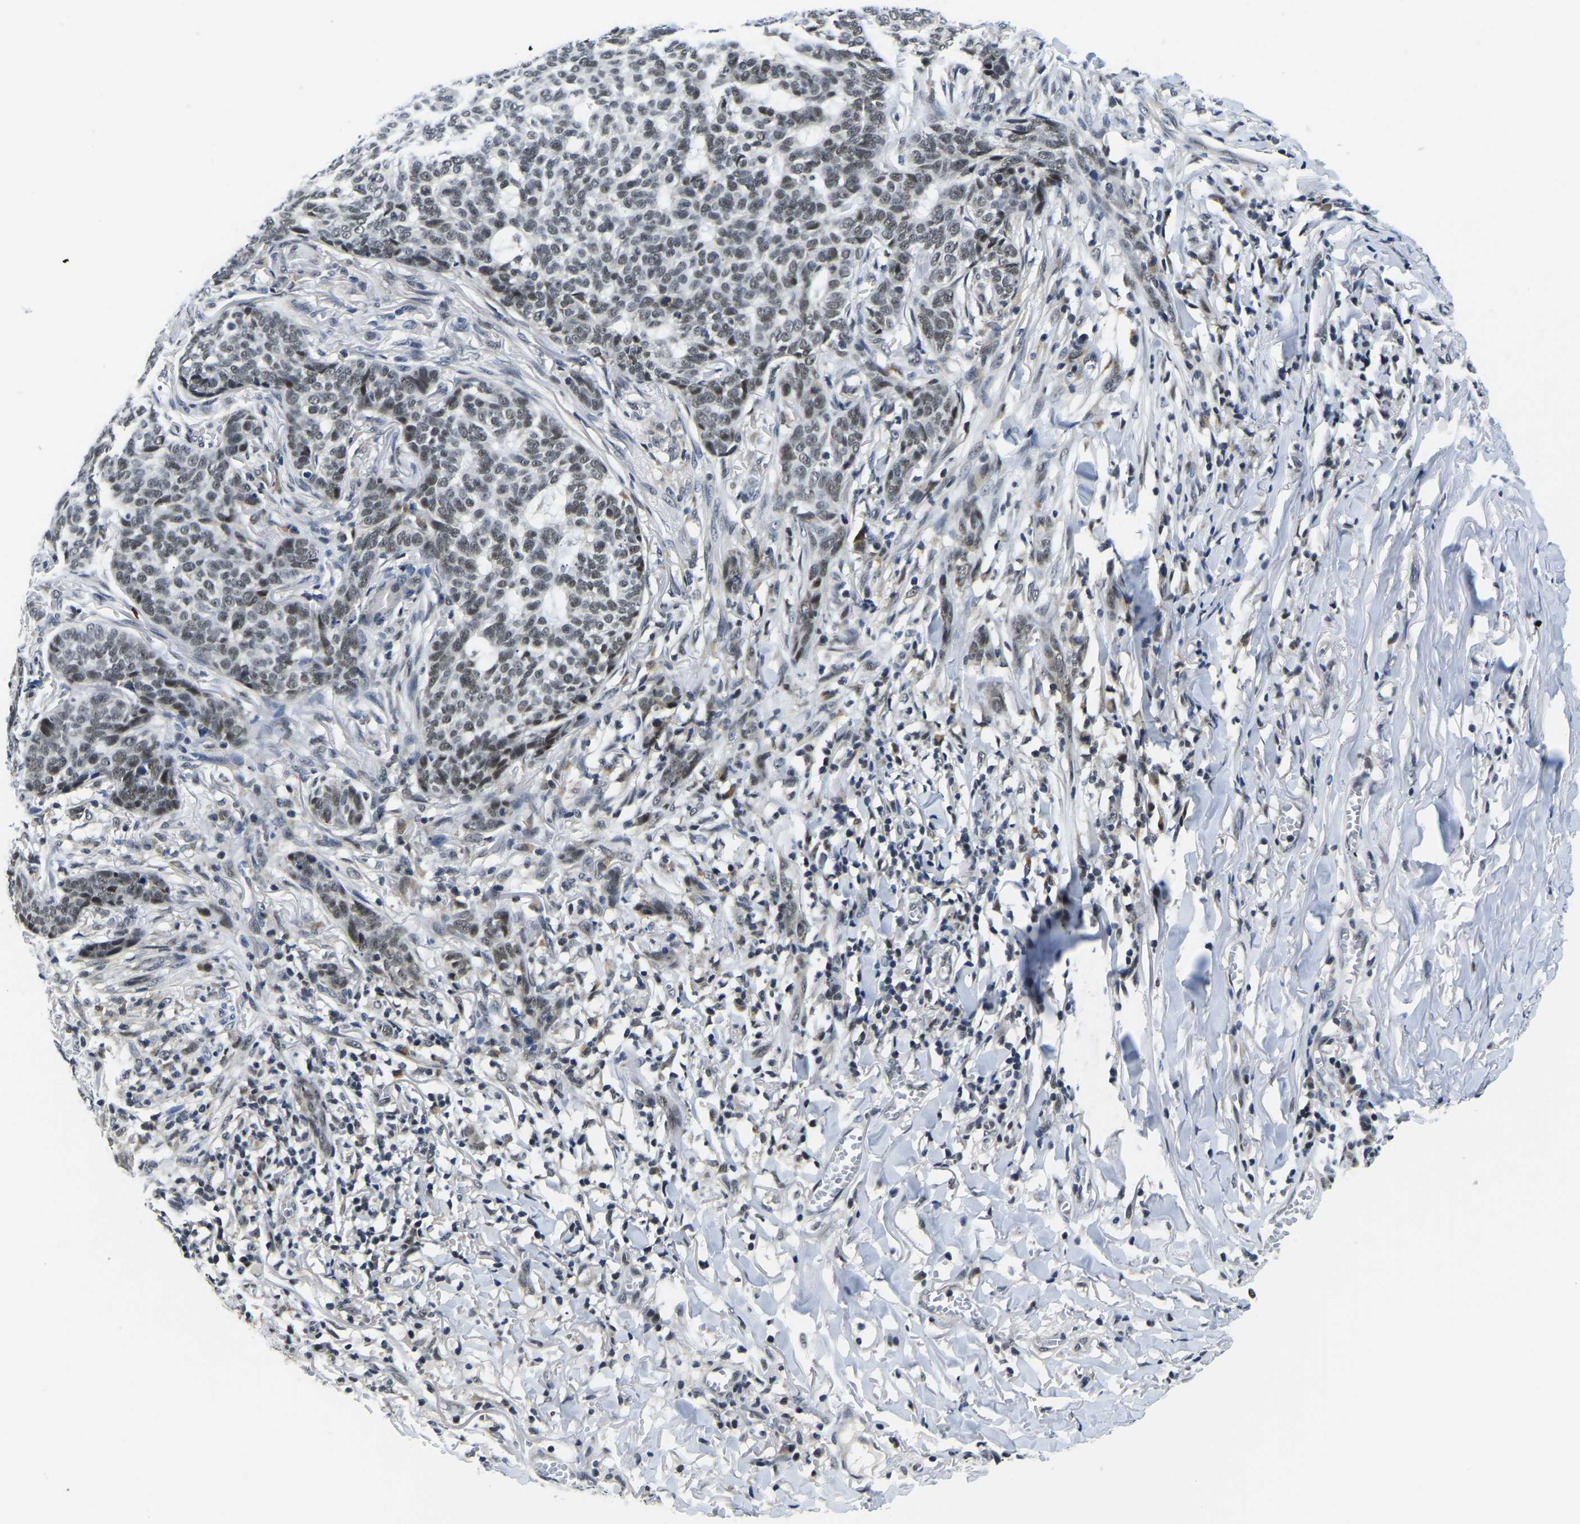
{"staining": {"intensity": "weak", "quantity": "25%-75%", "location": "nuclear"}, "tissue": "skin cancer", "cell_type": "Tumor cells", "image_type": "cancer", "snomed": [{"axis": "morphology", "description": "Basal cell carcinoma"}, {"axis": "topography", "description": "Skin"}], "caption": "Tumor cells demonstrate low levels of weak nuclear staining in about 25%-75% of cells in skin cancer.", "gene": "POLDIP3", "patient": {"sex": "male", "age": 85}}